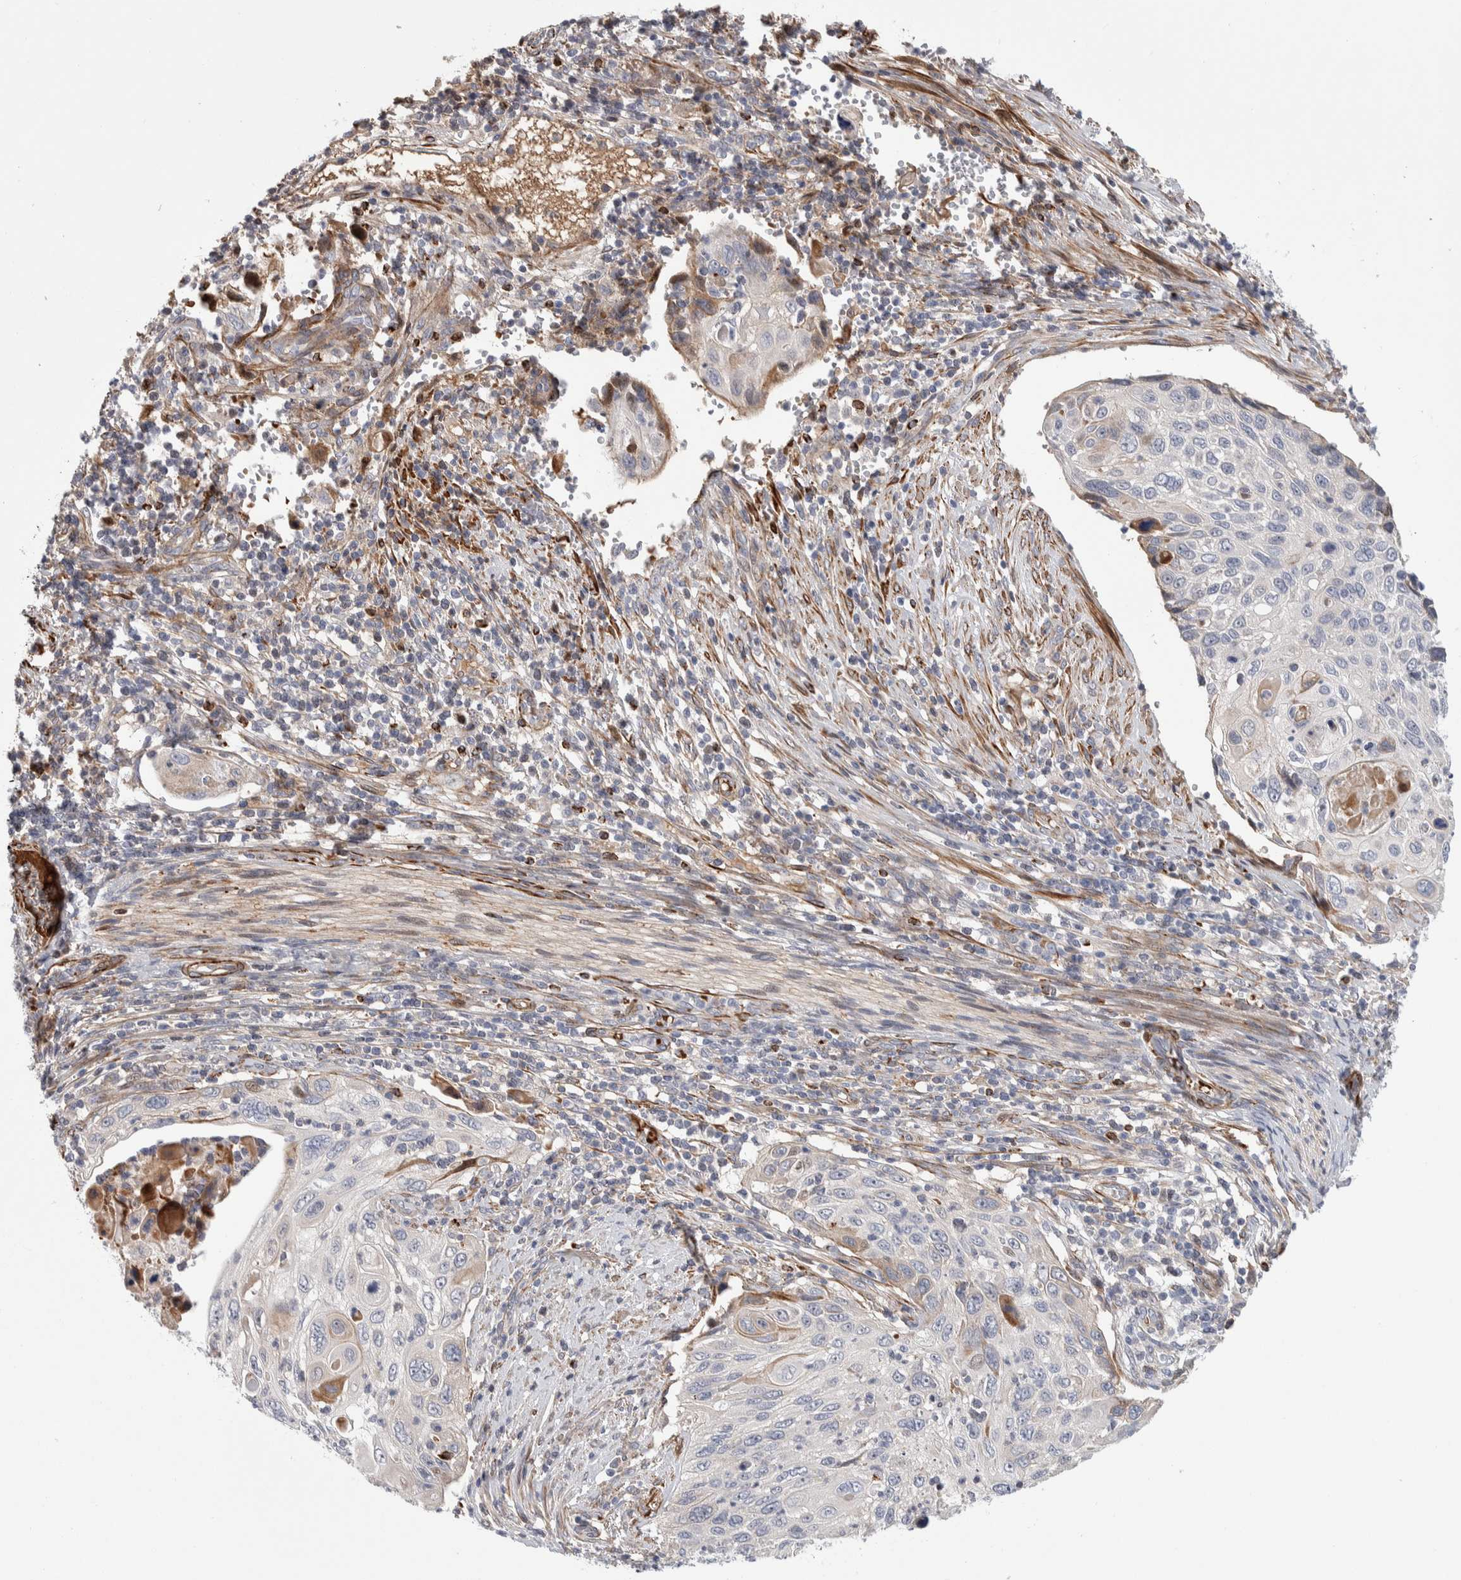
{"staining": {"intensity": "weak", "quantity": "<25%", "location": "cytoplasmic/membranous"}, "tissue": "cervical cancer", "cell_type": "Tumor cells", "image_type": "cancer", "snomed": [{"axis": "morphology", "description": "Squamous cell carcinoma, NOS"}, {"axis": "topography", "description": "Cervix"}], "caption": "The photomicrograph exhibits no significant positivity in tumor cells of squamous cell carcinoma (cervical).", "gene": "PSMG3", "patient": {"sex": "female", "age": 70}}